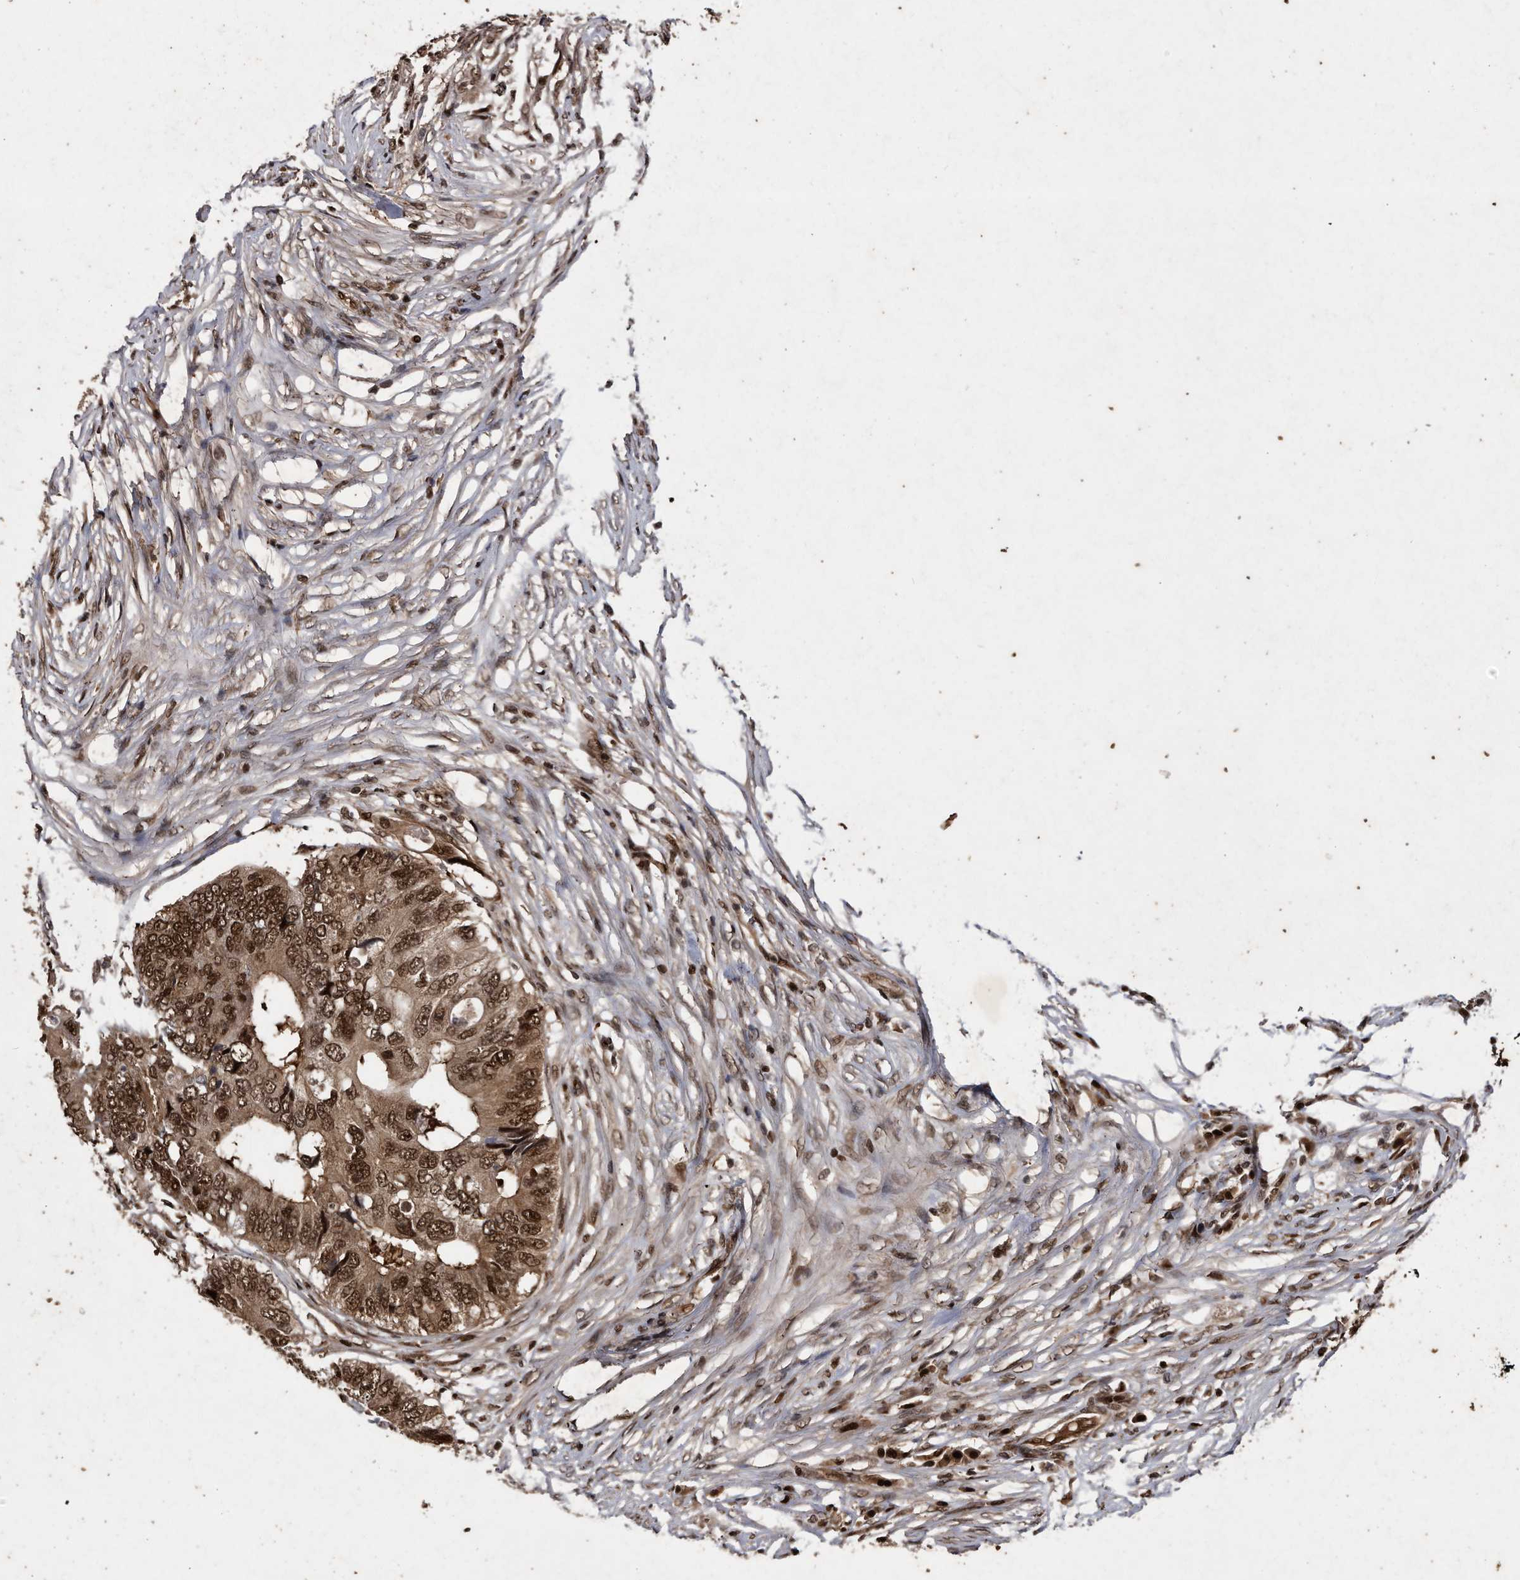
{"staining": {"intensity": "strong", "quantity": ">75%", "location": "cytoplasmic/membranous,nuclear"}, "tissue": "colorectal cancer", "cell_type": "Tumor cells", "image_type": "cancer", "snomed": [{"axis": "morphology", "description": "Adenocarcinoma, NOS"}, {"axis": "topography", "description": "Colon"}], "caption": "Tumor cells display strong cytoplasmic/membranous and nuclear staining in about >75% of cells in colorectal cancer.", "gene": "RAD23B", "patient": {"sex": "male", "age": 71}}